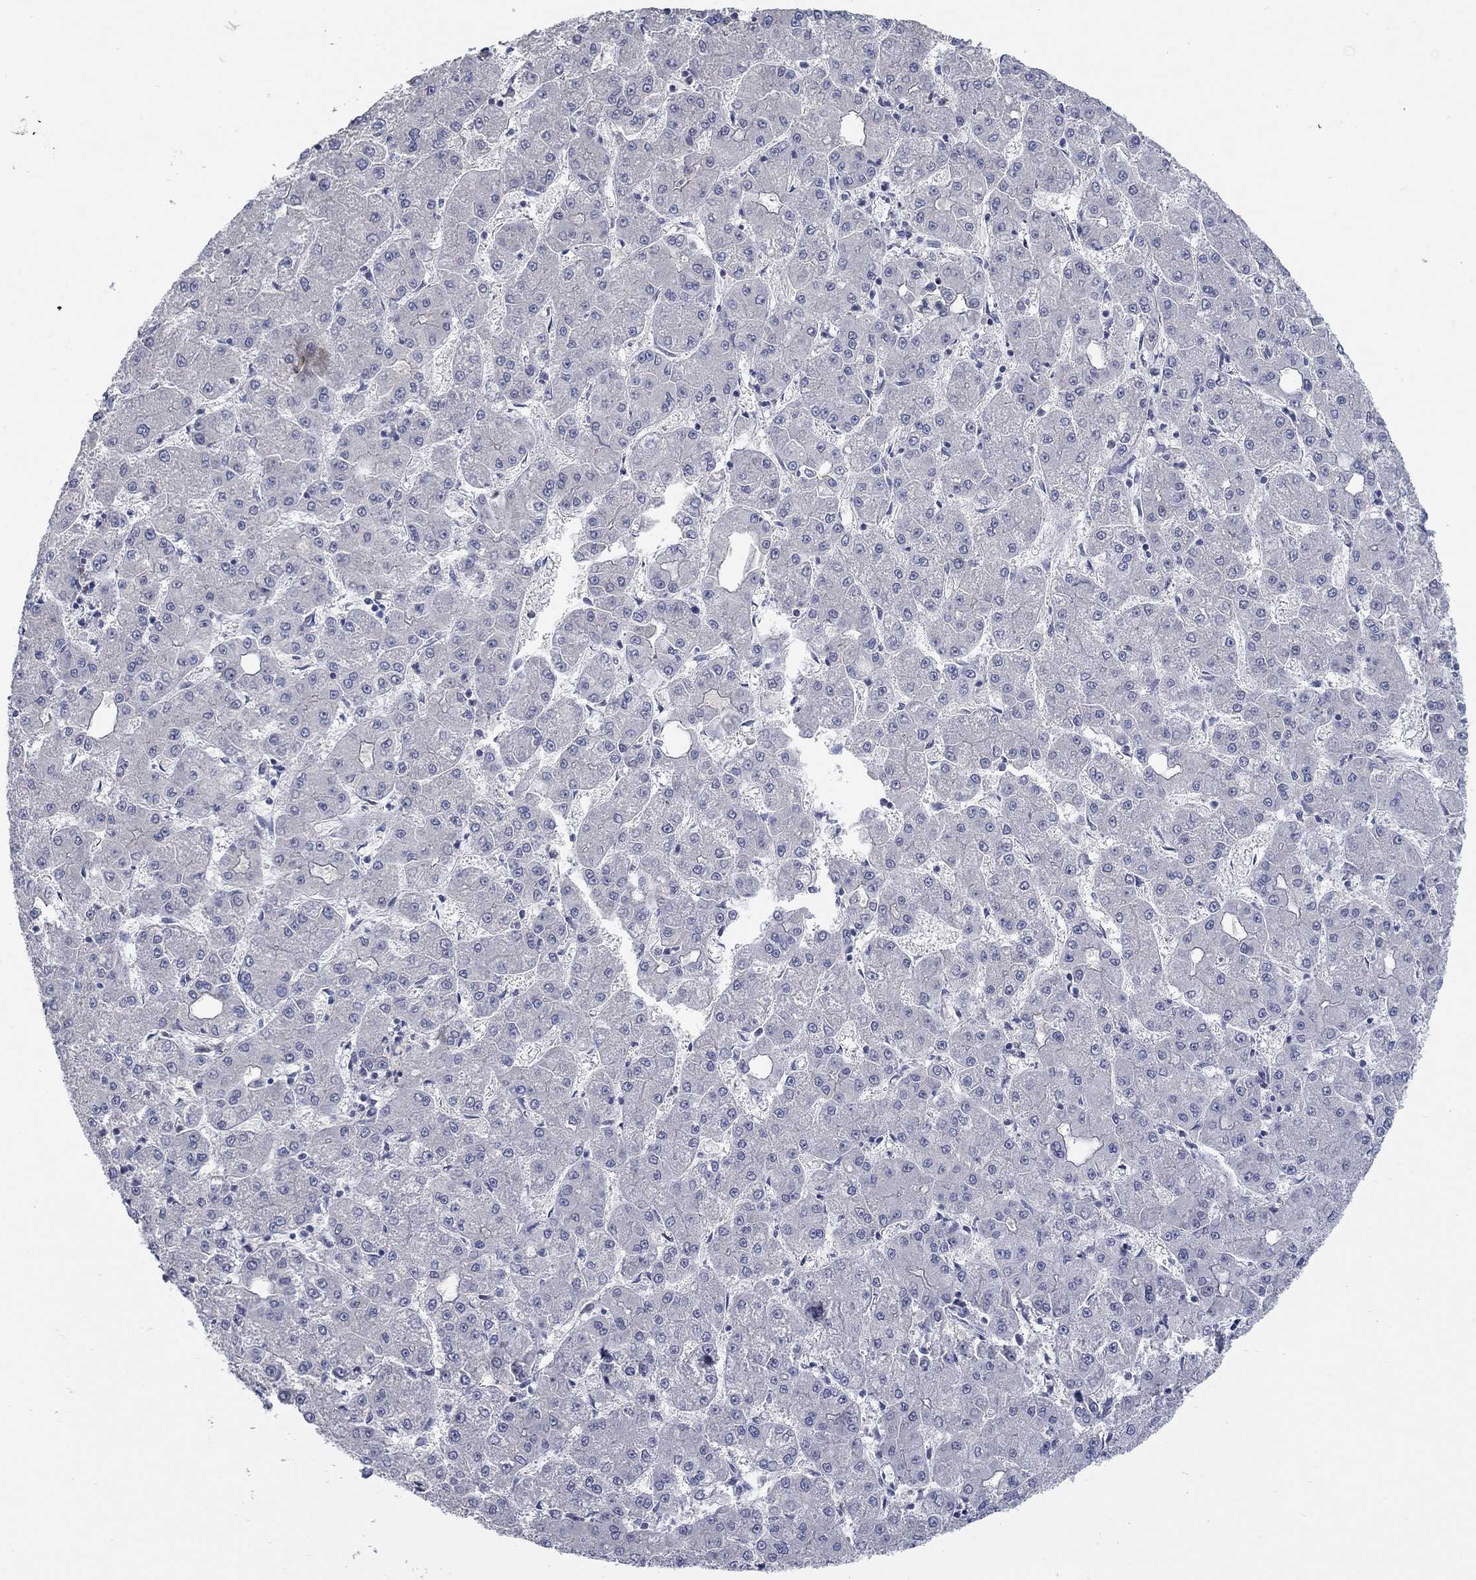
{"staining": {"intensity": "negative", "quantity": "none", "location": "none"}, "tissue": "liver cancer", "cell_type": "Tumor cells", "image_type": "cancer", "snomed": [{"axis": "morphology", "description": "Carcinoma, Hepatocellular, NOS"}, {"axis": "topography", "description": "Liver"}], "caption": "Immunohistochemistry micrograph of liver cancer (hepatocellular carcinoma) stained for a protein (brown), which exhibits no expression in tumor cells.", "gene": "TMEM249", "patient": {"sex": "male", "age": 73}}